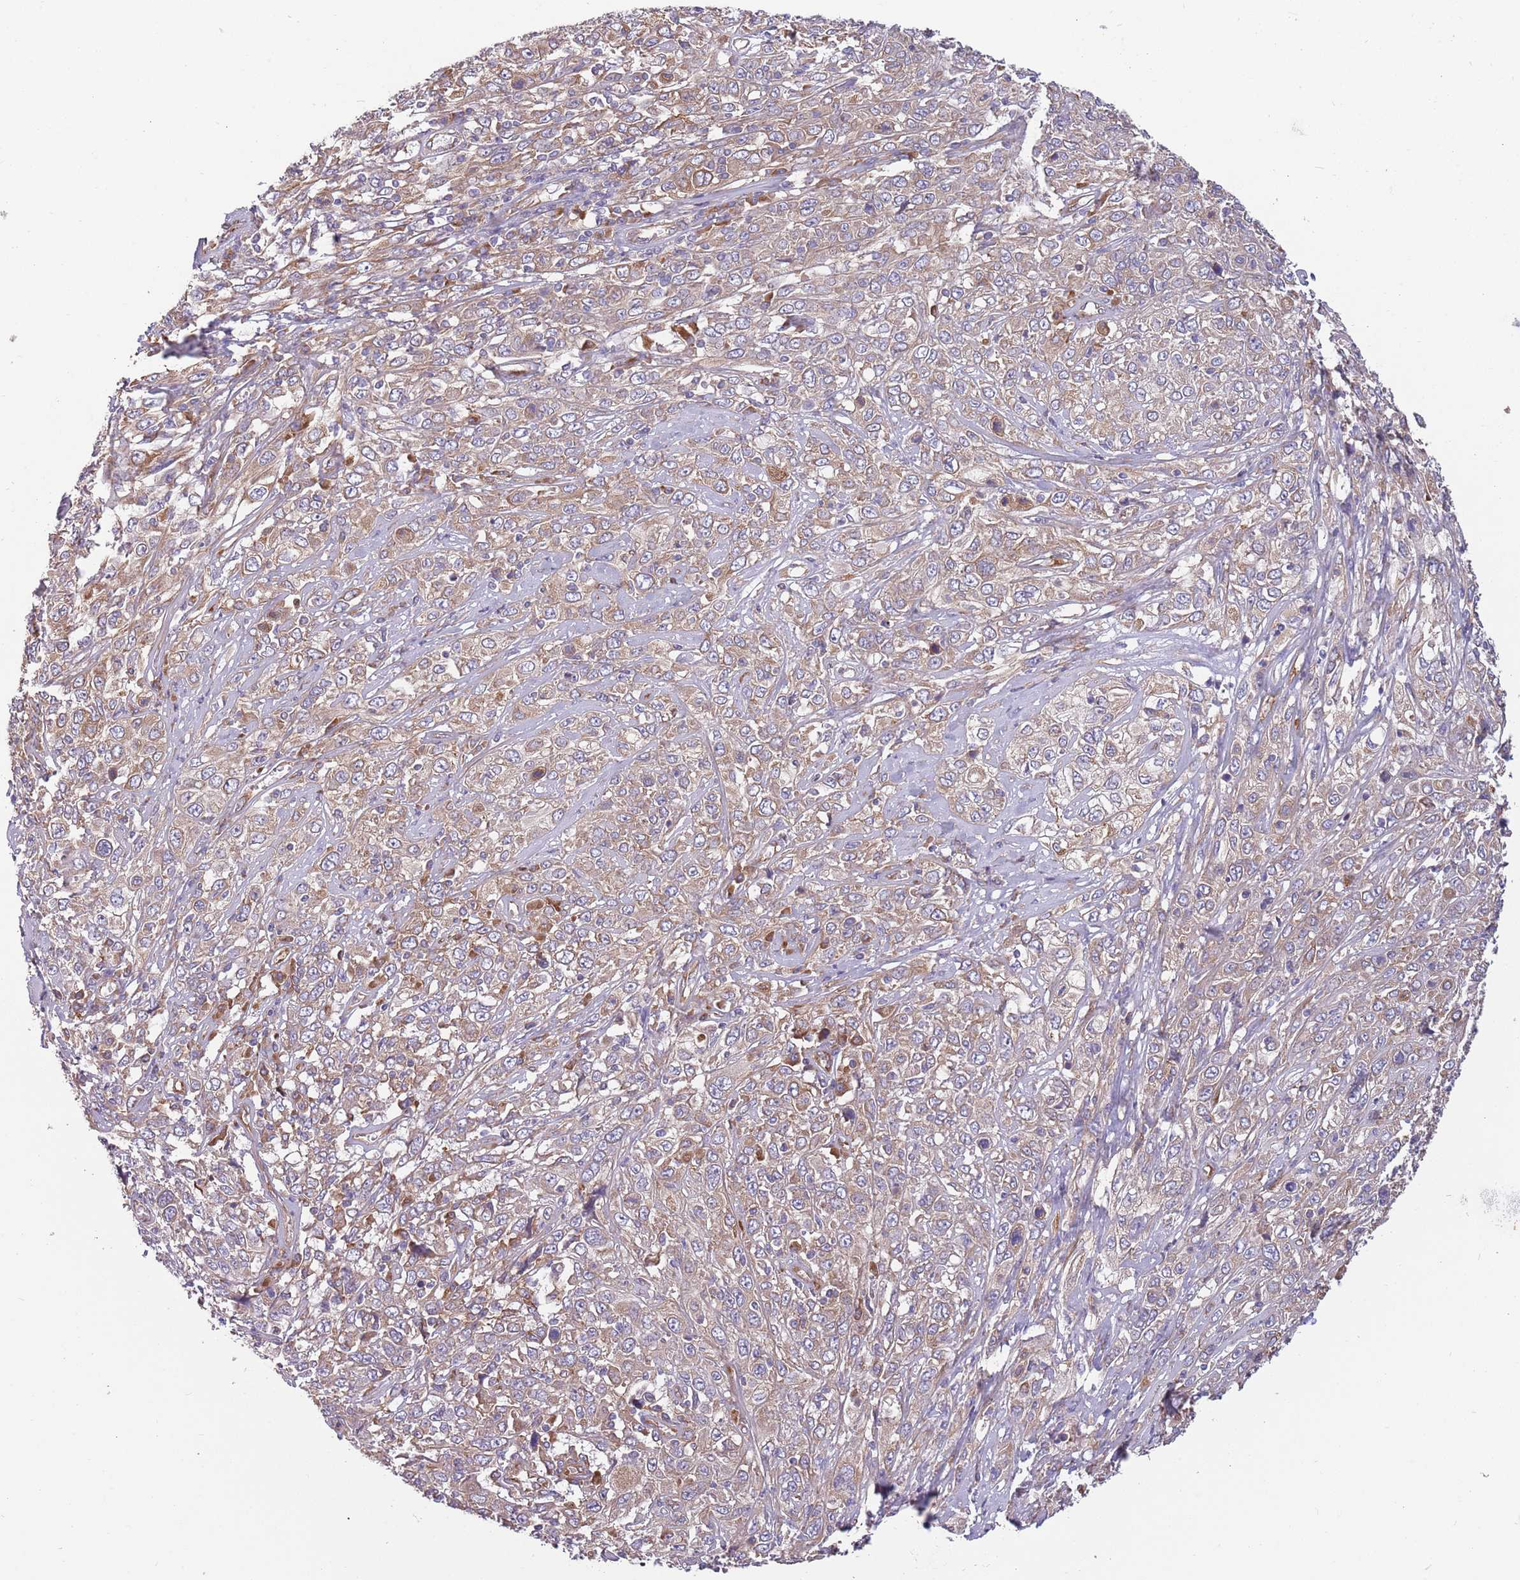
{"staining": {"intensity": "weak", "quantity": "25%-75%", "location": "cytoplasmic/membranous"}, "tissue": "cervical cancer", "cell_type": "Tumor cells", "image_type": "cancer", "snomed": [{"axis": "morphology", "description": "Squamous cell carcinoma, NOS"}, {"axis": "topography", "description": "Cervix"}], "caption": "Protein staining displays weak cytoplasmic/membranous positivity in approximately 25%-75% of tumor cells in cervical cancer (squamous cell carcinoma).", "gene": "ARMCX6", "patient": {"sex": "female", "age": 46}}